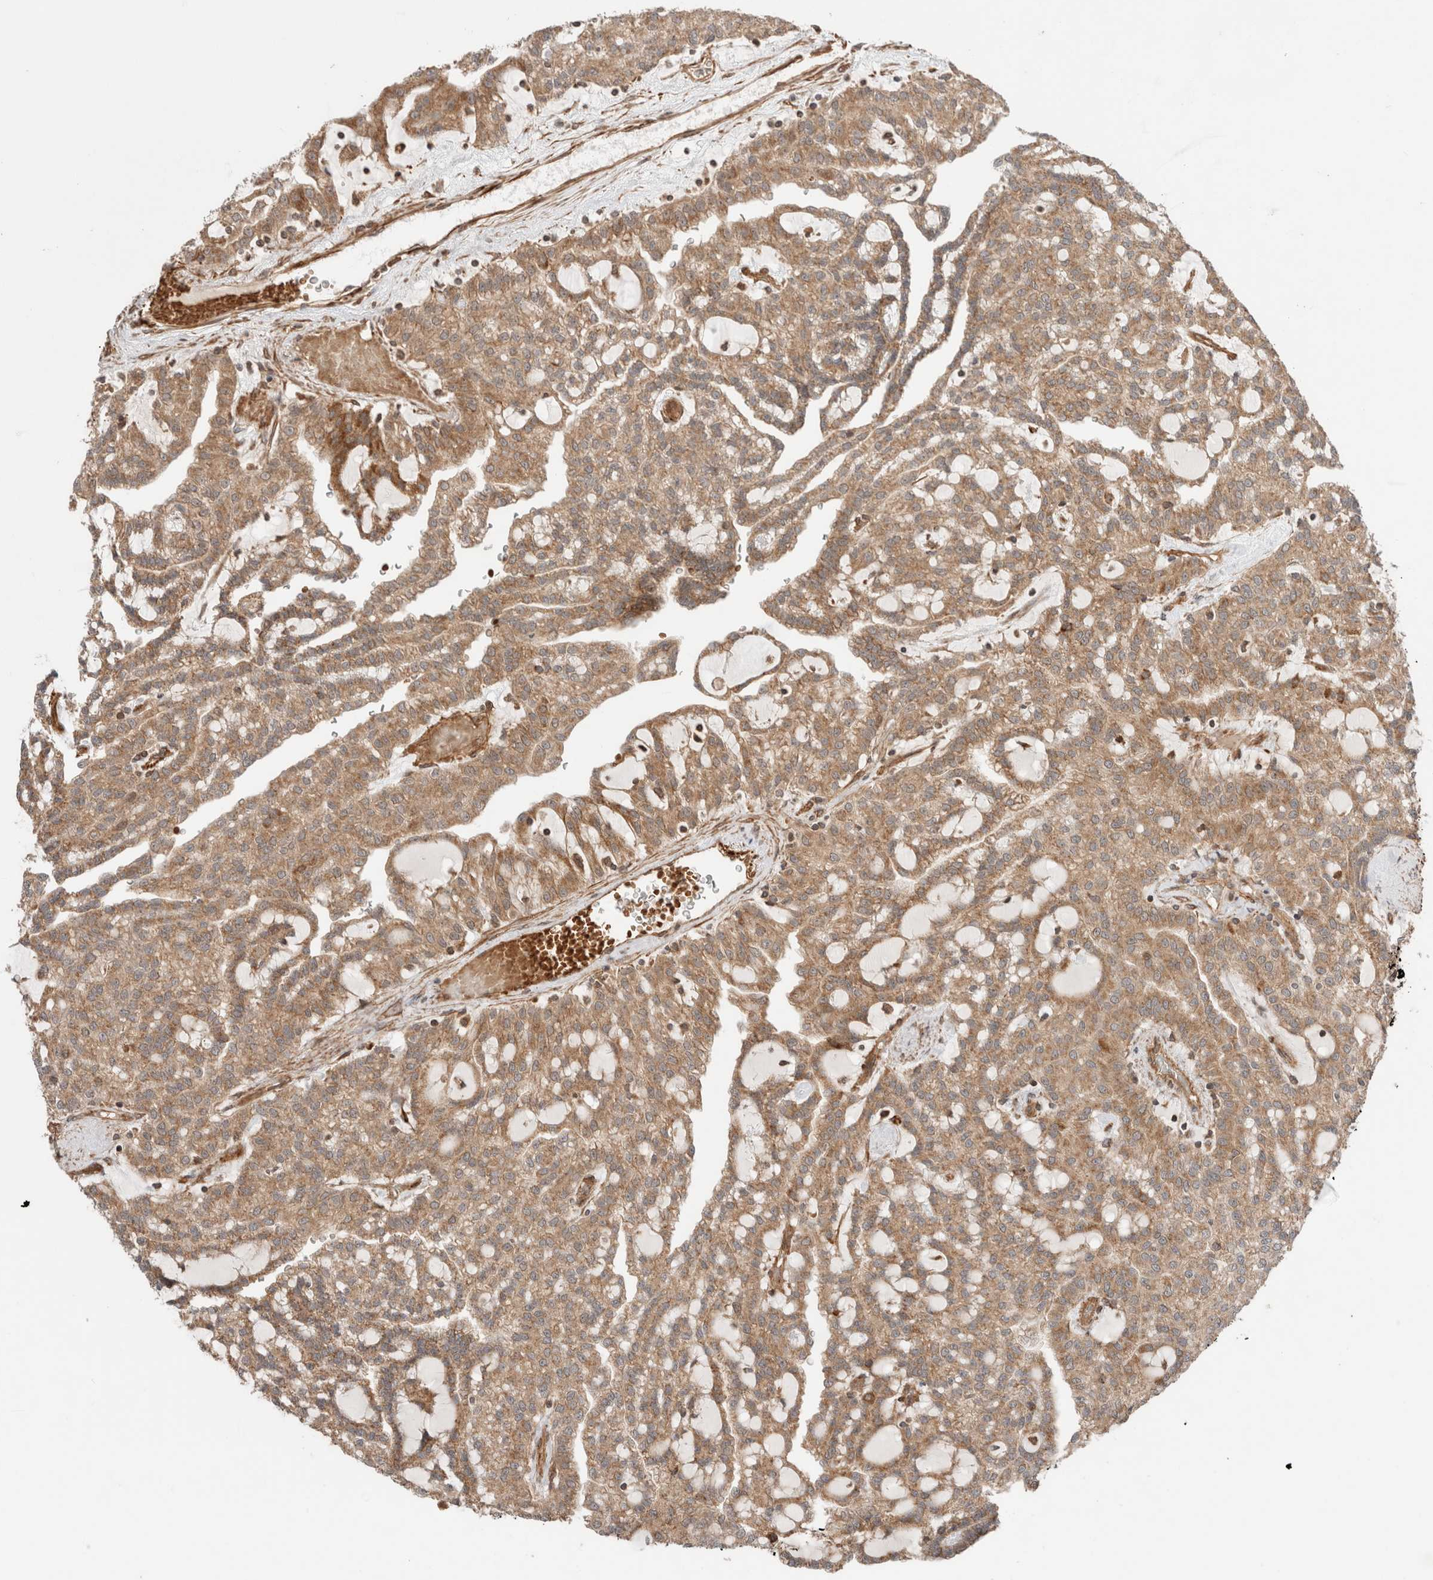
{"staining": {"intensity": "moderate", "quantity": ">75%", "location": "cytoplasmic/membranous"}, "tissue": "renal cancer", "cell_type": "Tumor cells", "image_type": "cancer", "snomed": [{"axis": "morphology", "description": "Adenocarcinoma, NOS"}, {"axis": "topography", "description": "Kidney"}], "caption": "This is a histology image of immunohistochemistry (IHC) staining of adenocarcinoma (renal), which shows moderate expression in the cytoplasmic/membranous of tumor cells.", "gene": "ZNF649", "patient": {"sex": "male", "age": 63}}